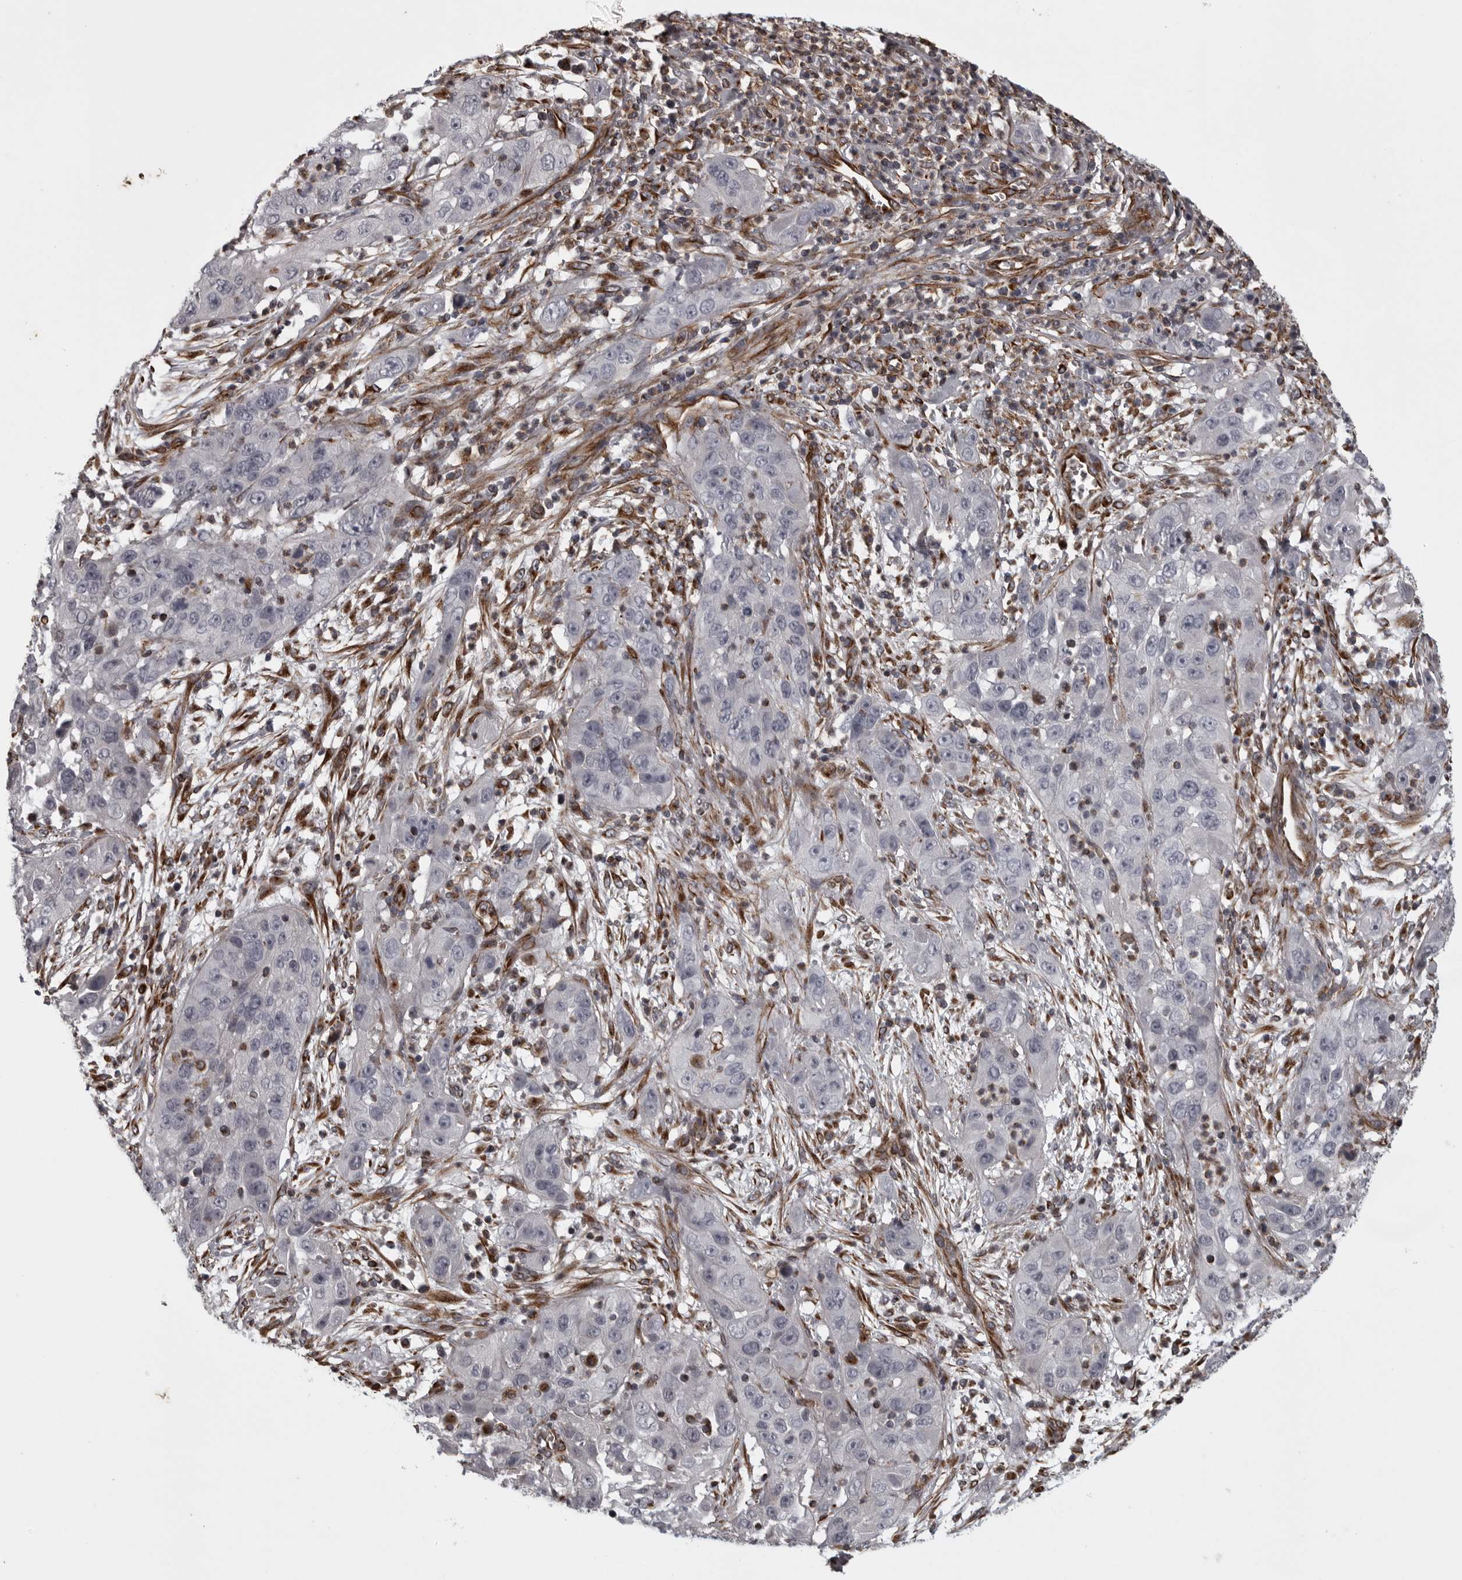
{"staining": {"intensity": "negative", "quantity": "none", "location": "none"}, "tissue": "cervical cancer", "cell_type": "Tumor cells", "image_type": "cancer", "snomed": [{"axis": "morphology", "description": "Squamous cell carcinoma, NOS"}, {"axis": "topography", "description": "Cervix"}], "caption": "IHC micrograph of cervical cancer stained for a protein (brown), which displays no positivity in tumor cells.", "gene": "FAAP100", "patient": {"sex": "female", "age": 32}}